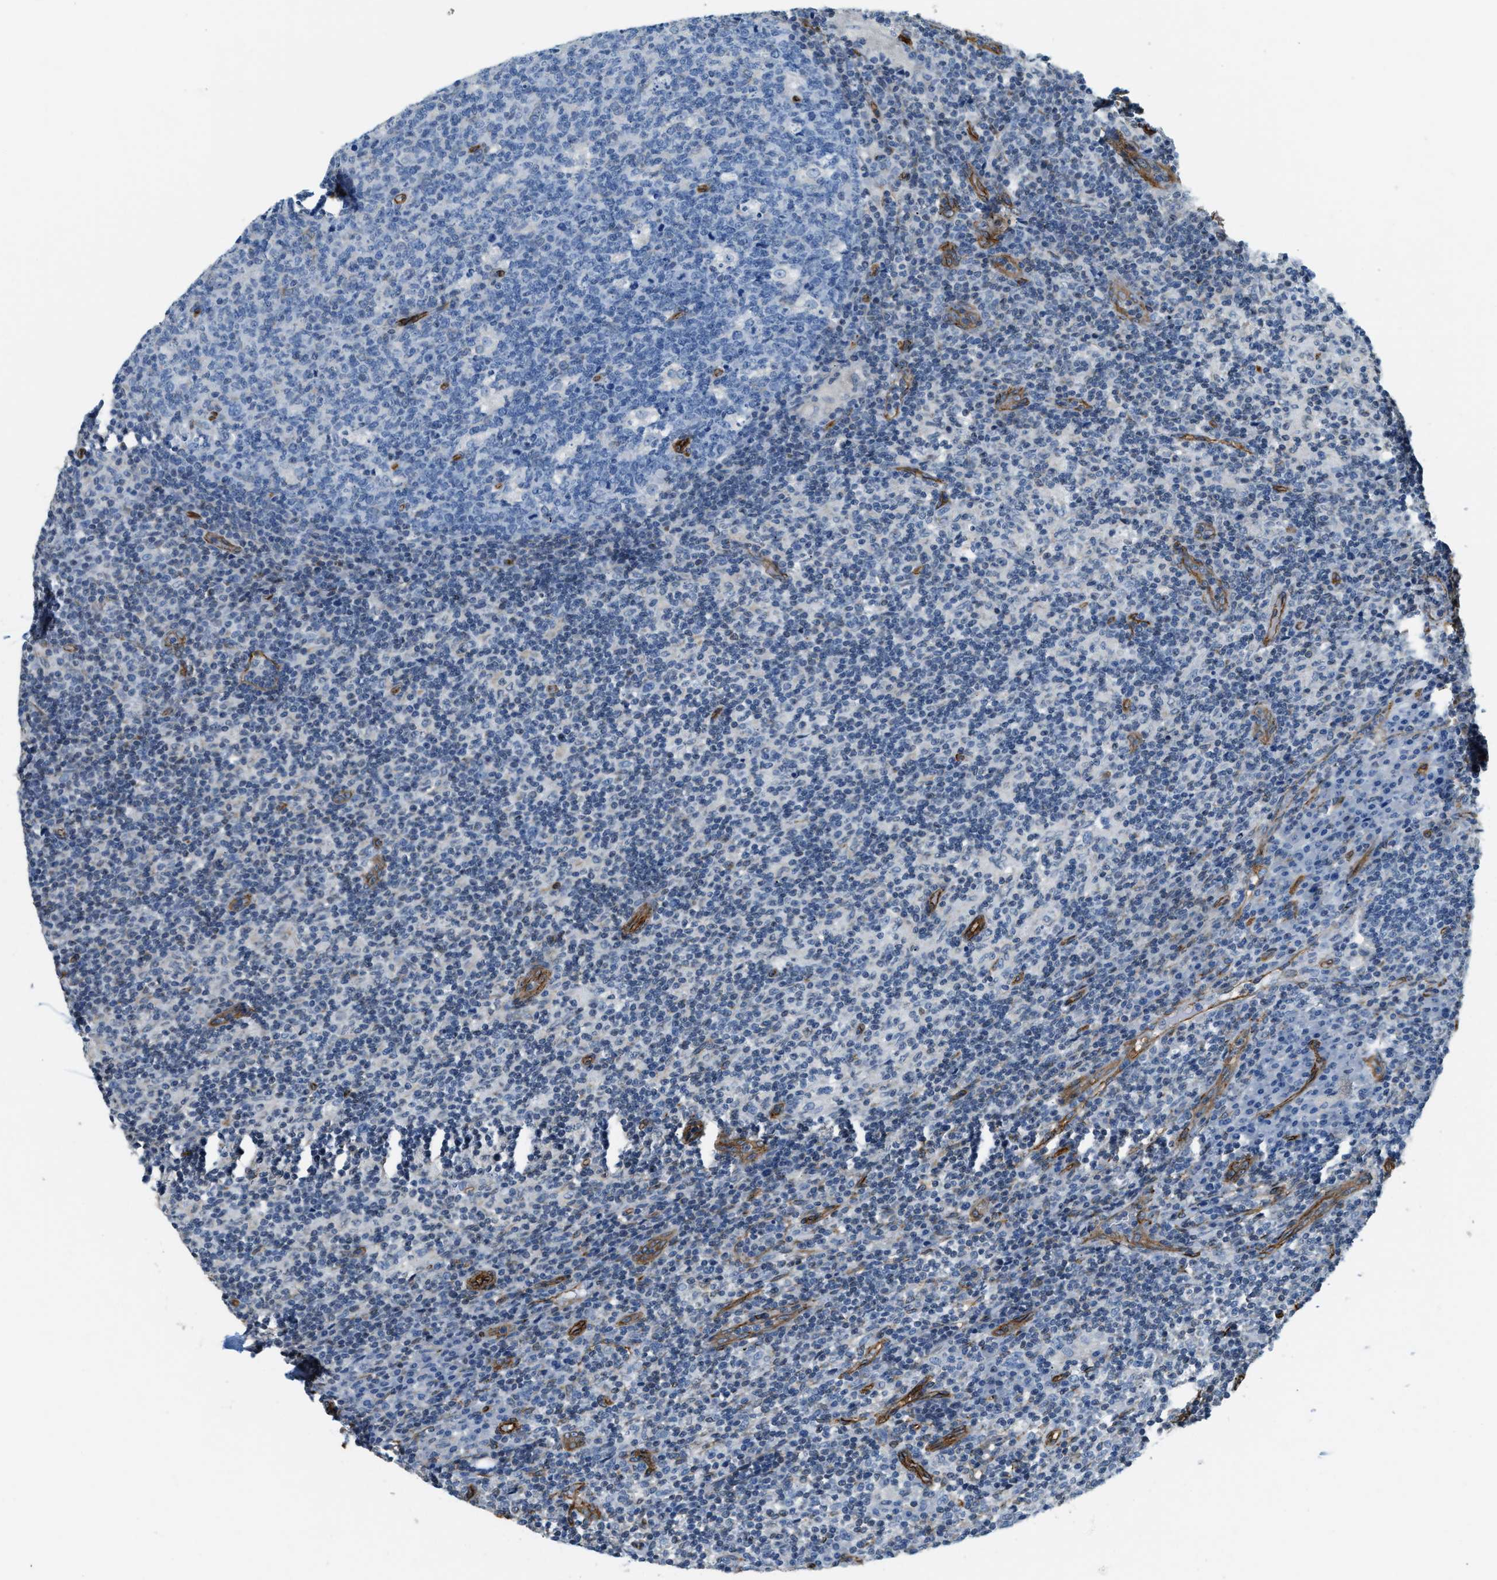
{"staining": {"intensity": "negative", "quantity": "none", "location": "none"}, "tissue": "lymph node", "cell_type": "Germinal center cells", "image_type": "normal", "snomed": [{"axis": "morphology", "description": "Normal tissue, NOS"}, {"axis": "morphology", "description": "Inflammation, NOS"}, {"axis": "topography", "description": "Lymph node"}], "caption": "IHC of normal lymph node demonstrates no expression in germinal center cells.", "gene": "TMEM43", "patient": {"sex": "male", "age": 55}}